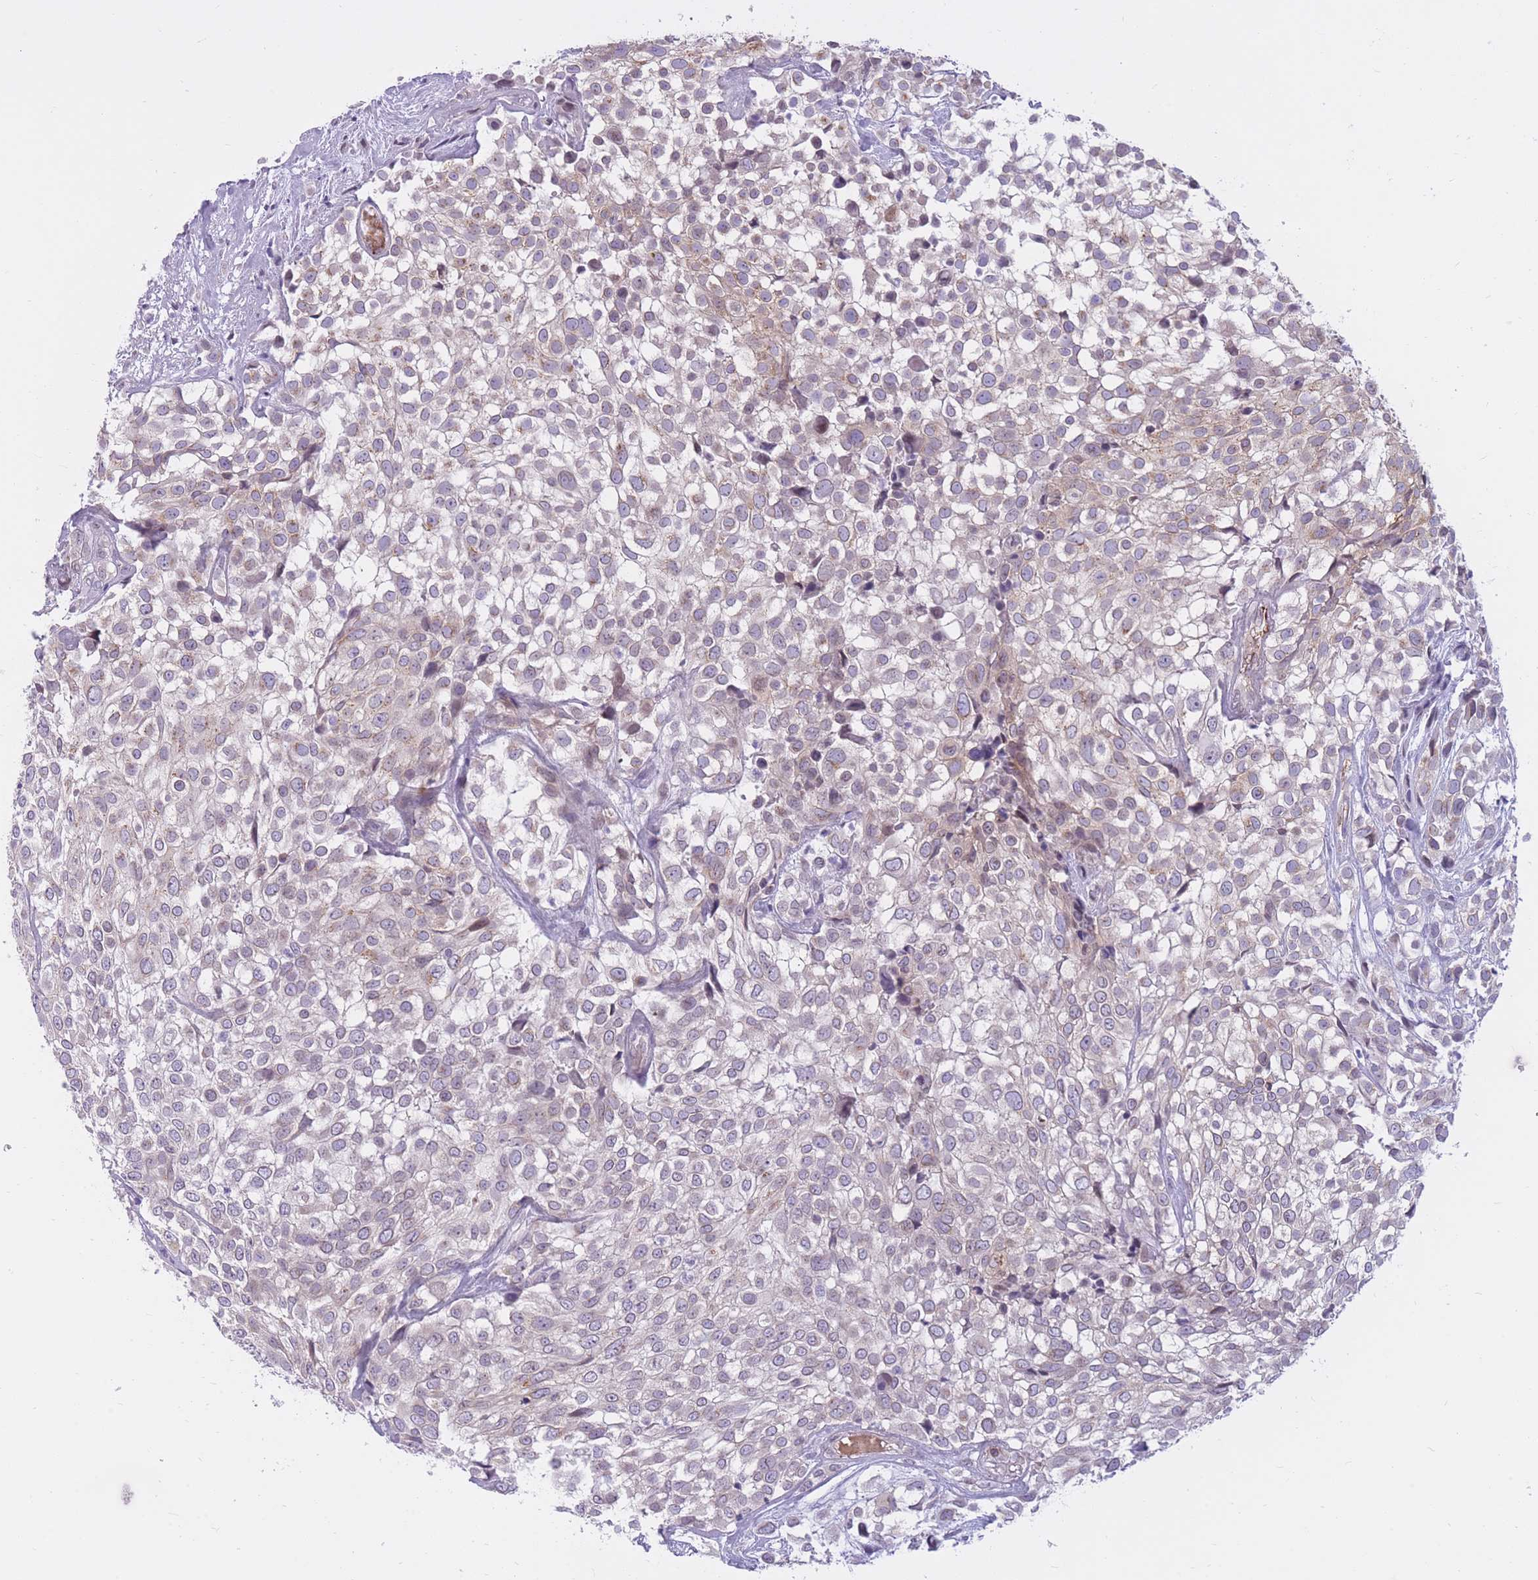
{"staining": {"intensity": "weak", "quantity": "<25%", "location": "cytoplasmic/membranous"}, "tissue": "urothelial cancer", "cell_type": "Tumor cells", "image_type": "cancer", "snomed": [{"axis": "morphology", "description": "Urothelial carcinoma, High grade"}, {"axis": "topography", "description": "Urinary bladder"}], "caption": "Tumor cells are negative for protein expression in human urothelial cancer. Brightfield microscopy of IHC stained with DAB (3,3'-diaminobenzidine) (brown) and hematoxylin (blue), captured at high magnification.", "gene": "HOOK2", "patient": {"sex": "male", "age": 56}}